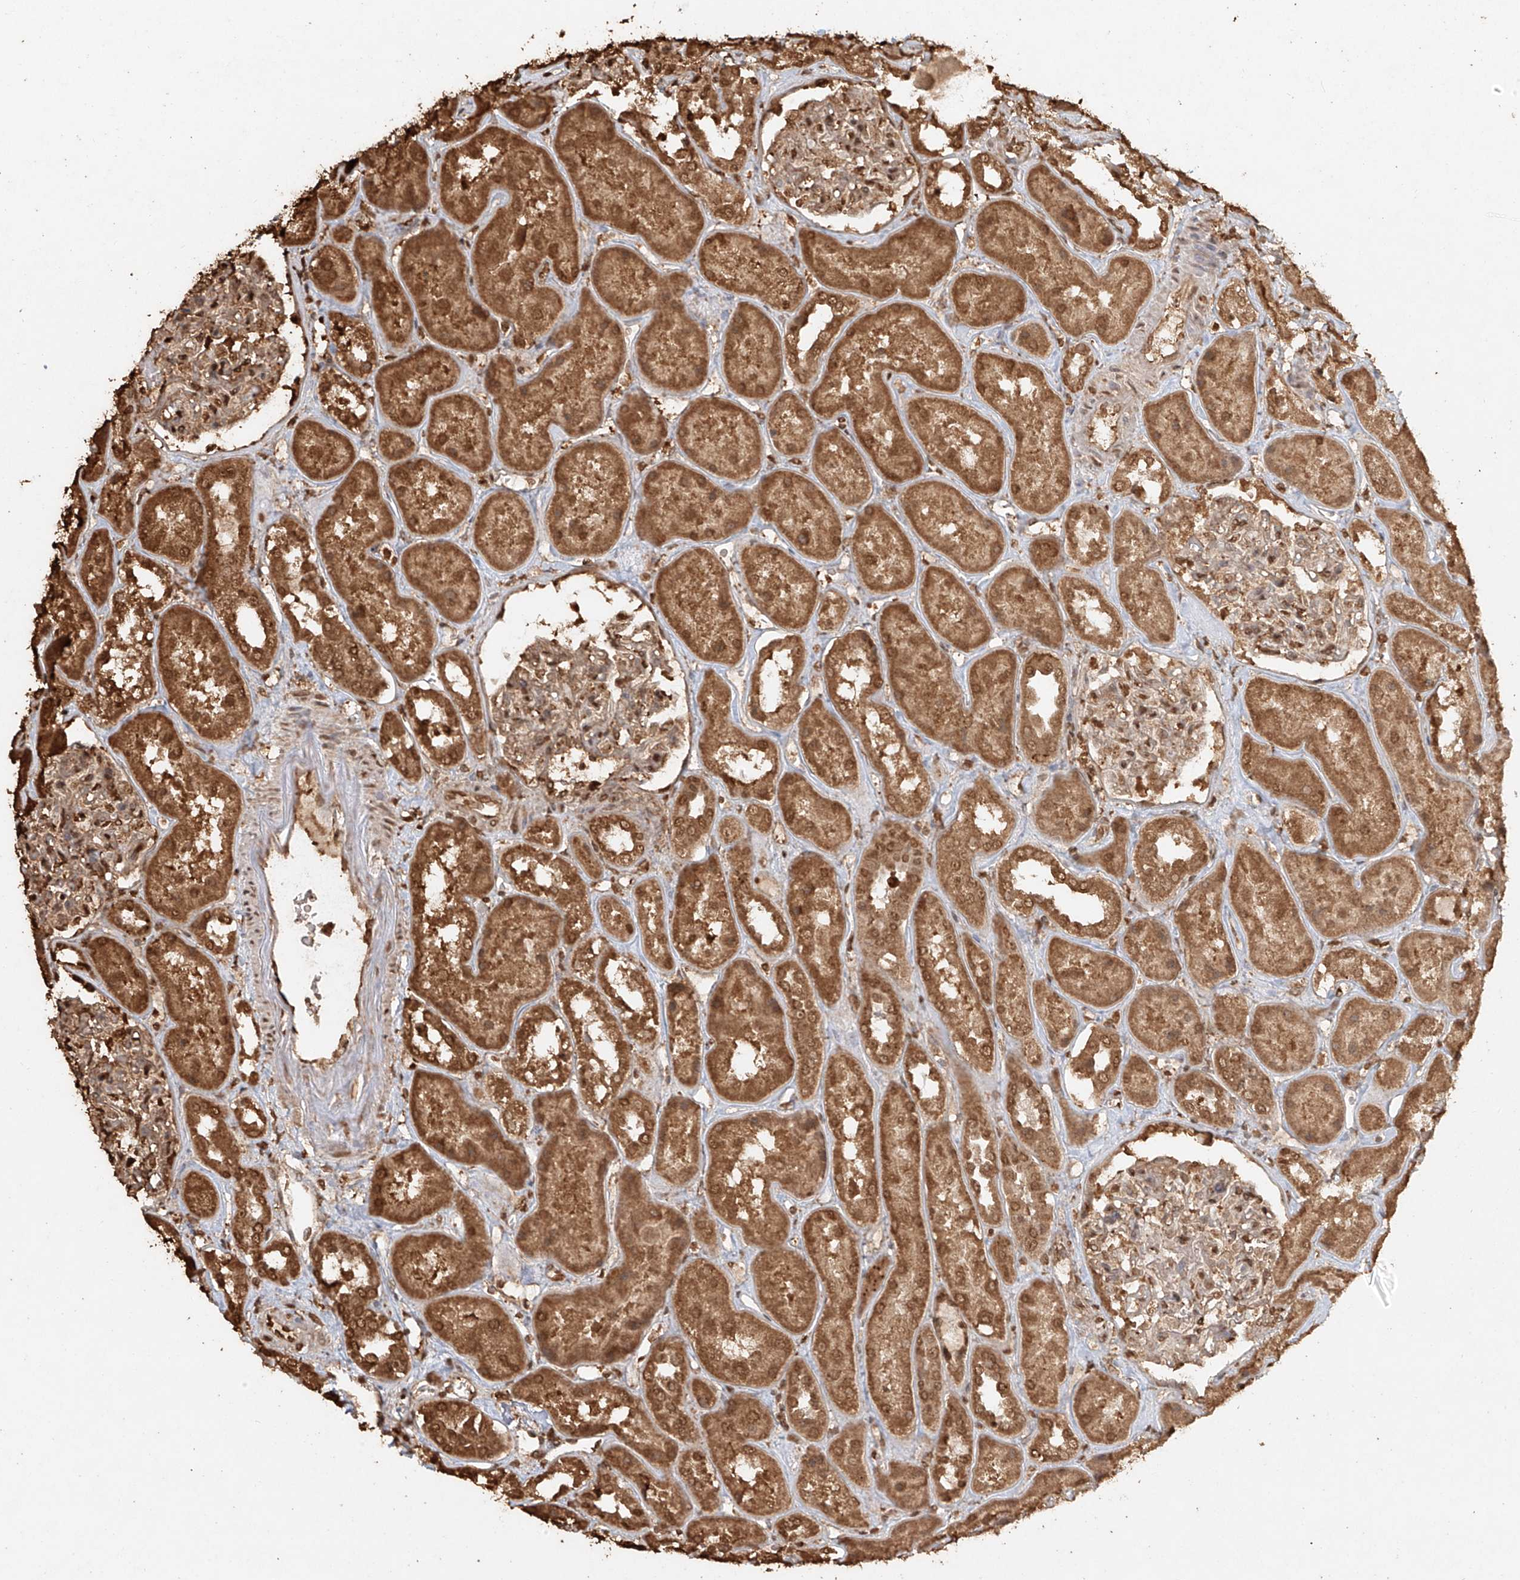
{"staining": {"intensity": "moderate", "quantity": "25%-75%", "location": "nuclear"}, "tissue": "kidney", "cell_type": "Cells in glomeruli", "image_type": "normal", "snomed": [{"axis": "morphology", "description": "Normal tissue, NOS"}, {"axis": "topography", "description": "Kidney"}], "caption": "Kidney stained for a protein (brown) reveals moderate nuclear positive positivity in approximately 25%-75% of cells in glomeruli.", "gene": "TIGAR", "patient": {"sex": "male", "age": 70}}